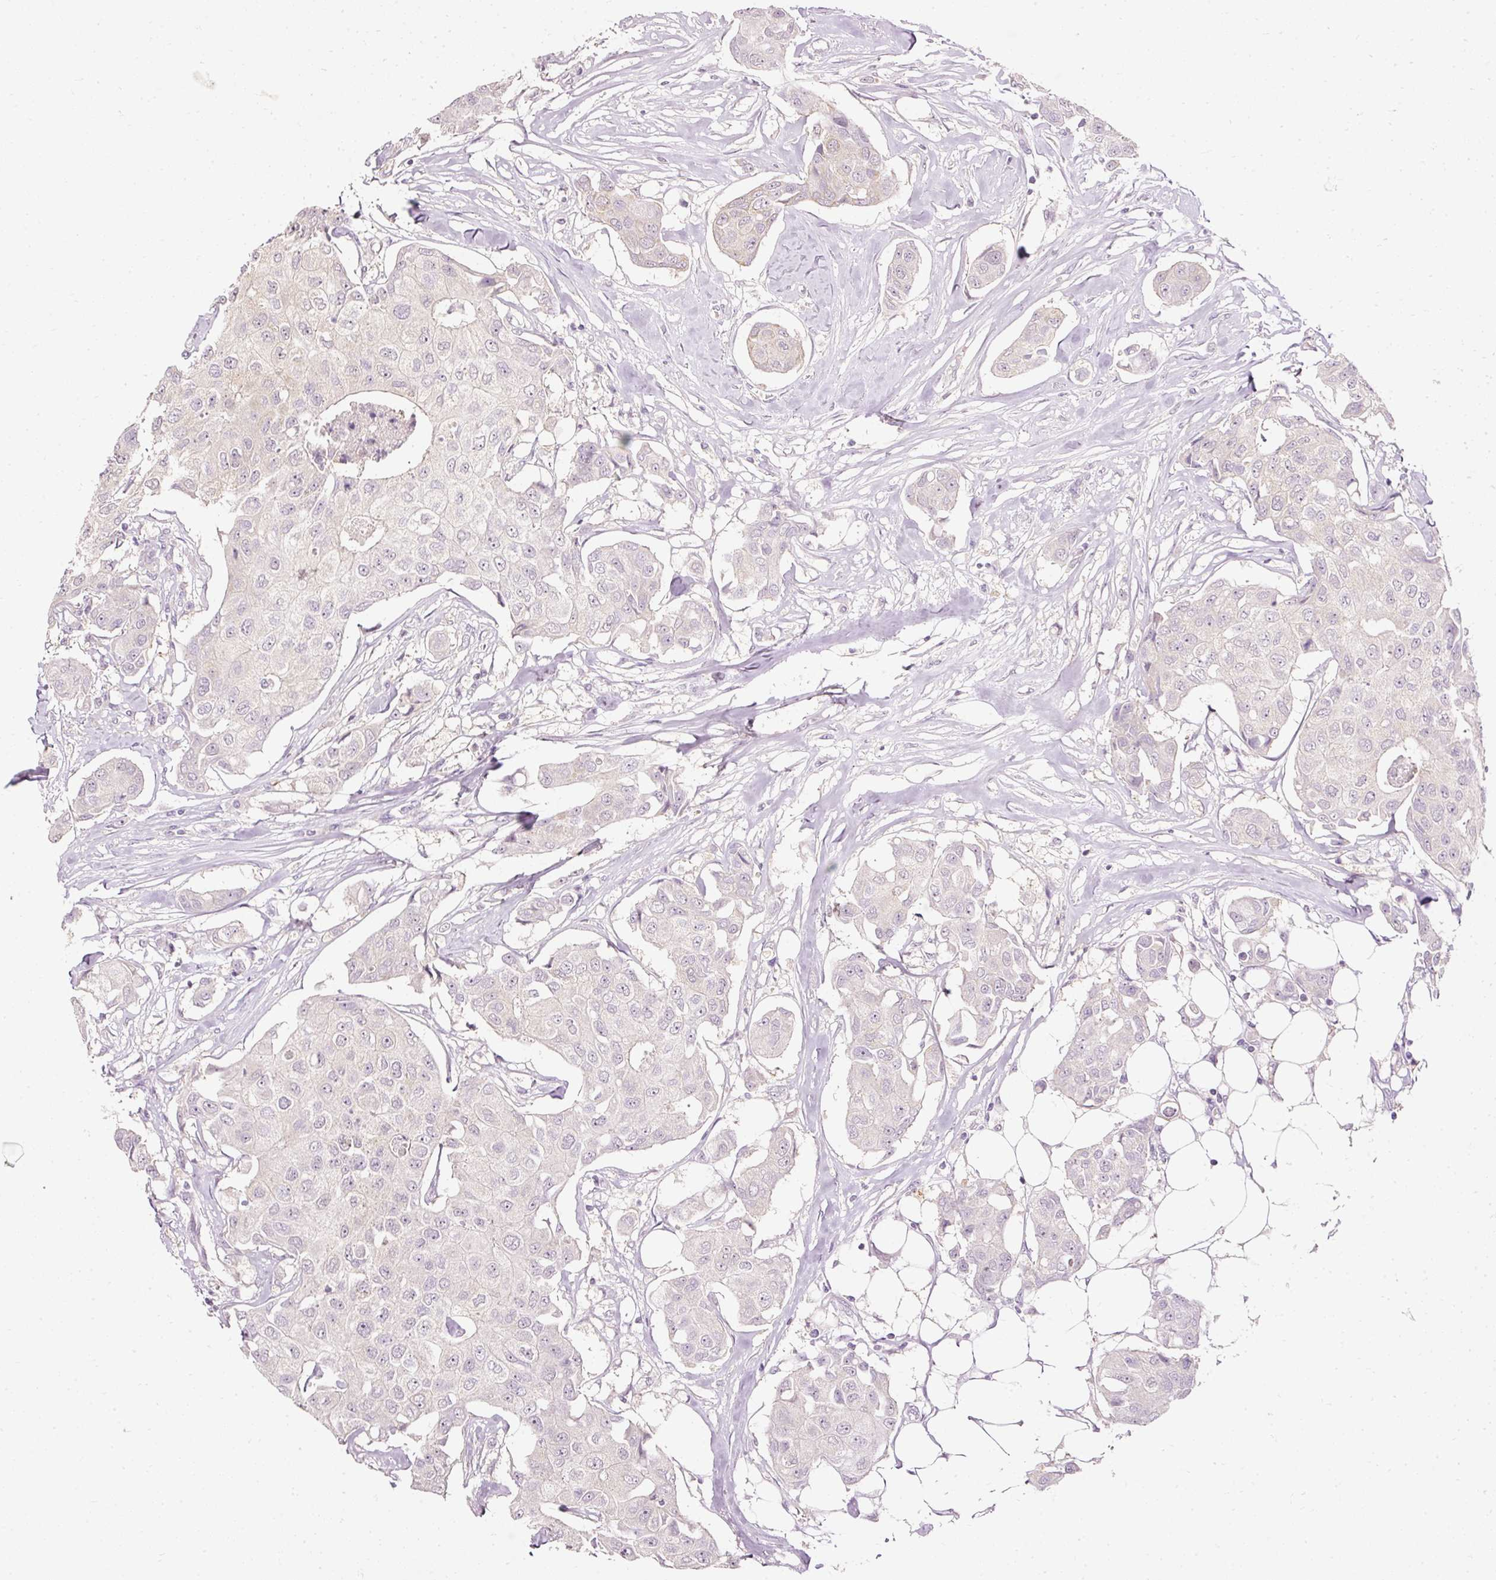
{"staining": {"intensity": "negative", "quantity": "none", "location": "none"}, "tissue": "breast cancer", "cell_type": "Tumor cells", "image_type": "cancer", "snomed": [{"axis": "morphology", "description": "Duct carcinoma"}, {"axis": "topography", "description": "Breast"}, {"axis": "topography", "description": "Lymph node"}], "caption": "DAB immunohistochemical staining of human breast infiltrating ductal carcinoma displays no significant positivity in tumor cells.", "gene": "ARMH3", "patient": {"sex": "female", "age": 80}}